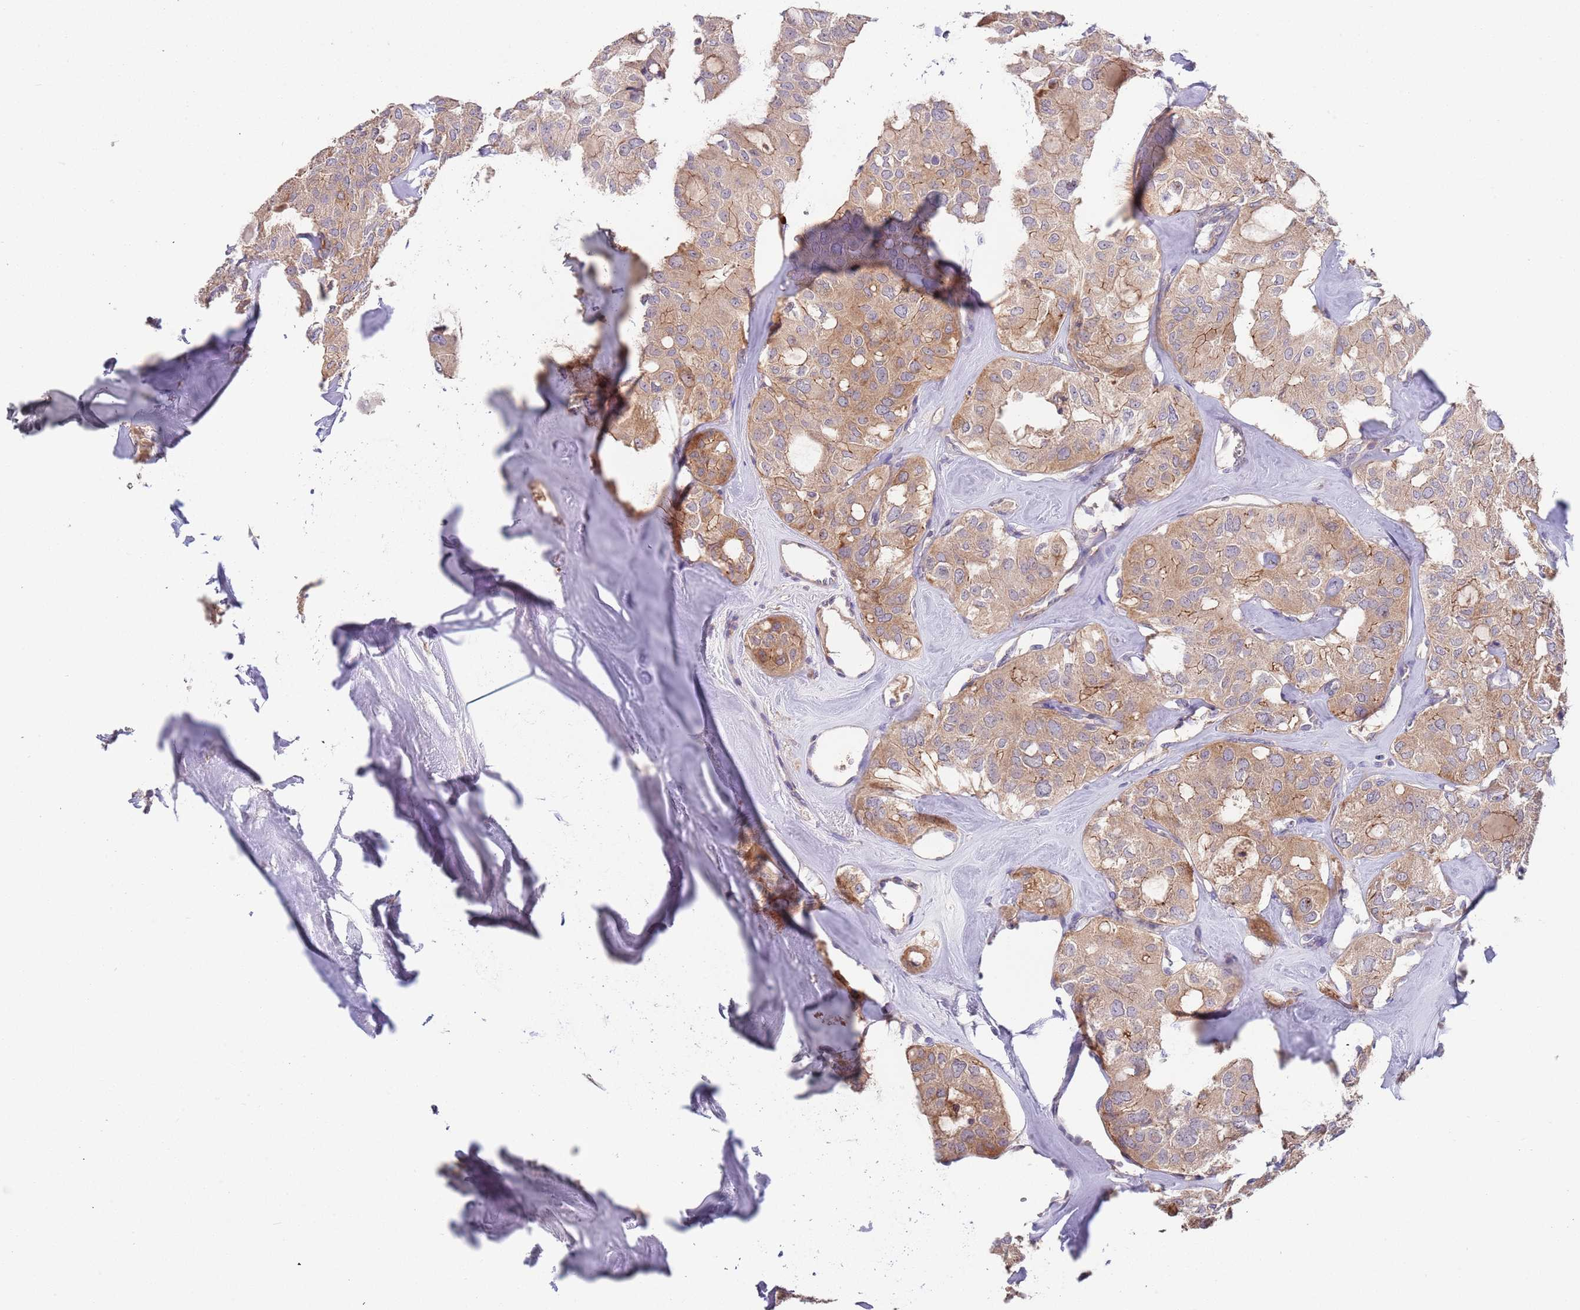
{"staining": {"intensity": "moderate", "quantity": ">75%", "location": "cytoplasmic/membranous"}, "tissue": "thyroid cancer", "cell_type": "Tumor cells", "image_type": "cancer", "snomed": [{"axis": "morphology", "description": "Follicular adenoma carcinoma, NOS"}, {"axis": "topography", "description": "Thyroid gland"}], "caption": "Moderate cytoplasmic/membranous protein expression is identified in approximately >75% of tumor cells in follicular adenoma carcinoma (thyroid).", "gene": "ABCC10", "patient": {"sex": "male", "age": 75}}